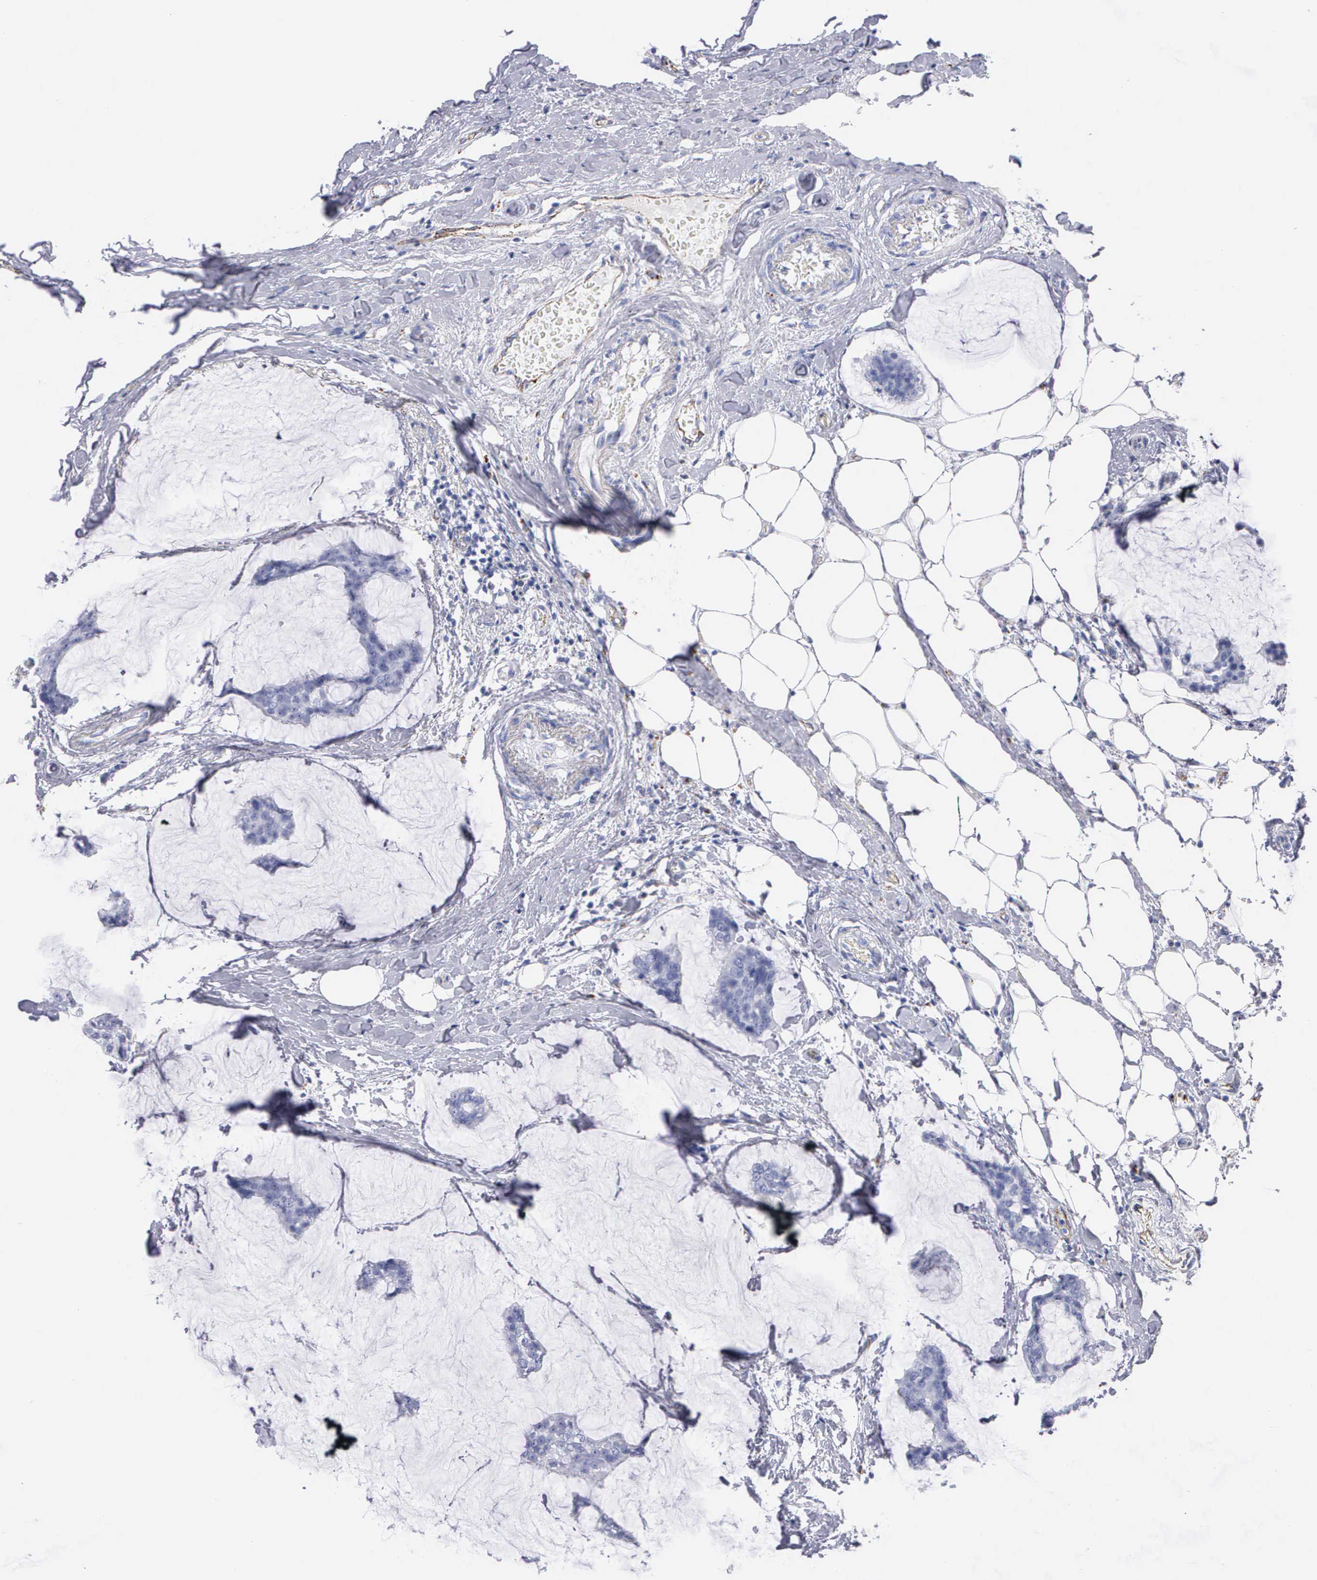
{"staining": {"intensity": "negative", "quantity": "none", "location": "none"}, "tissue": "breast cancer", "cell_type": "Tumor cells", "image_type": "cancer", "snomed": [{"axis": "morphology", "description": "Duct carcinoma"}, {"axis": "topography", "description": "Breast"}], "caption": "Immunohistochemistry (IHC) histopathology image of breast invasive ductal carcinoma stained for a protein (brown), which demonstrates no expression in tumor cells.", "gene": "CTSL", "patient": {"sex": "female", "age": 93}}